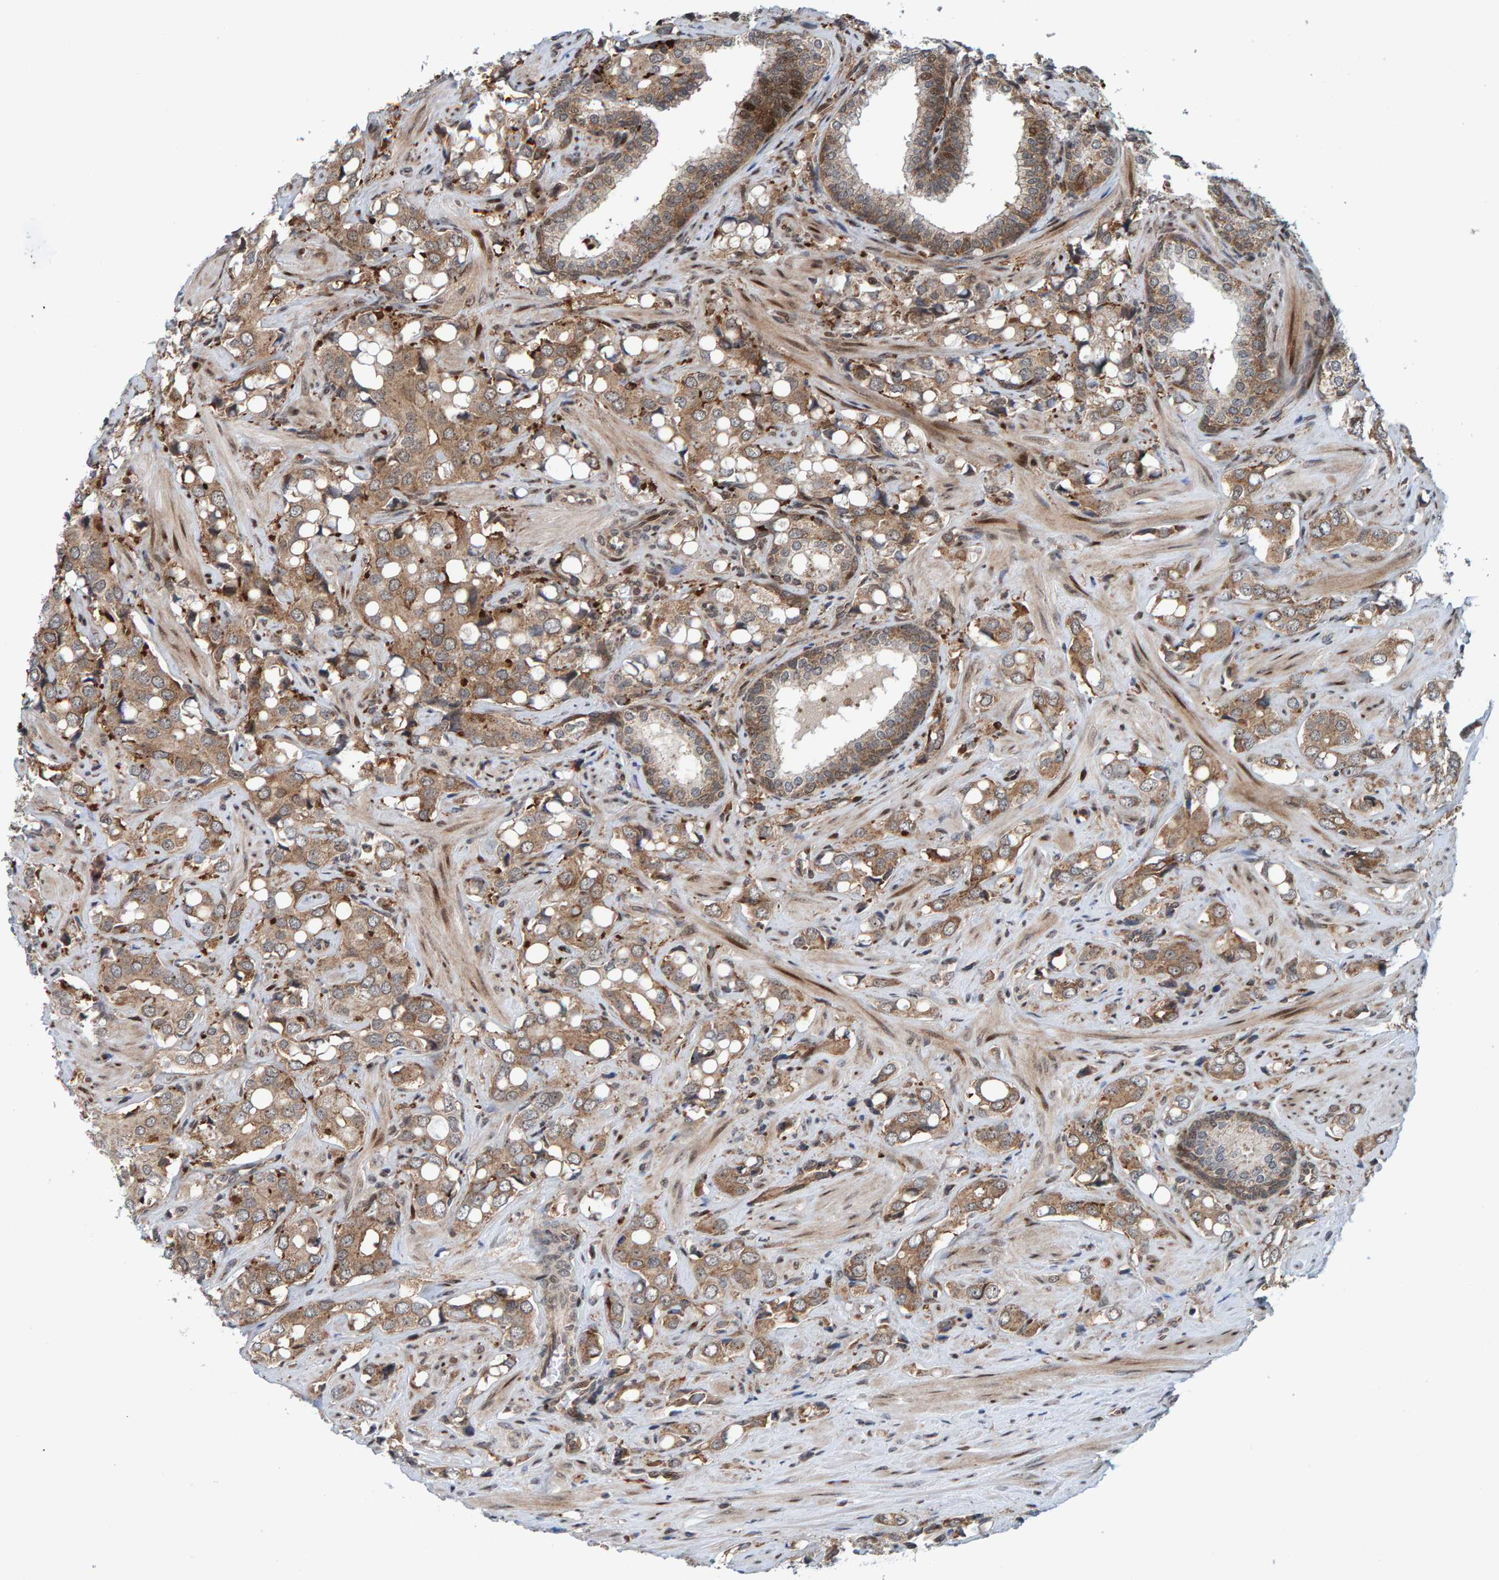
{"staining": {"intensity": "moderate", "quantity": ">75%", "location": "cytoplasmic/membranous"}, "tissue": "prostate cancer", "cell_type": "Tumor cells", "image_type": "cancer", "snomed": [{"axis": "morphology", "description": "Adenocarcinoma, High grade"}, {"axis": "topography", "description": "Prostate"}], "caption": "Protein staining by immunohistochemistry (IHC) exhibits moderate cytoplasmic/membranous staining in approximately >75% of tumor cells in prostate high-grade adenocarcinoma.", "gene": "ZNF366", "patient": {"sex": "male", "age": 52}}